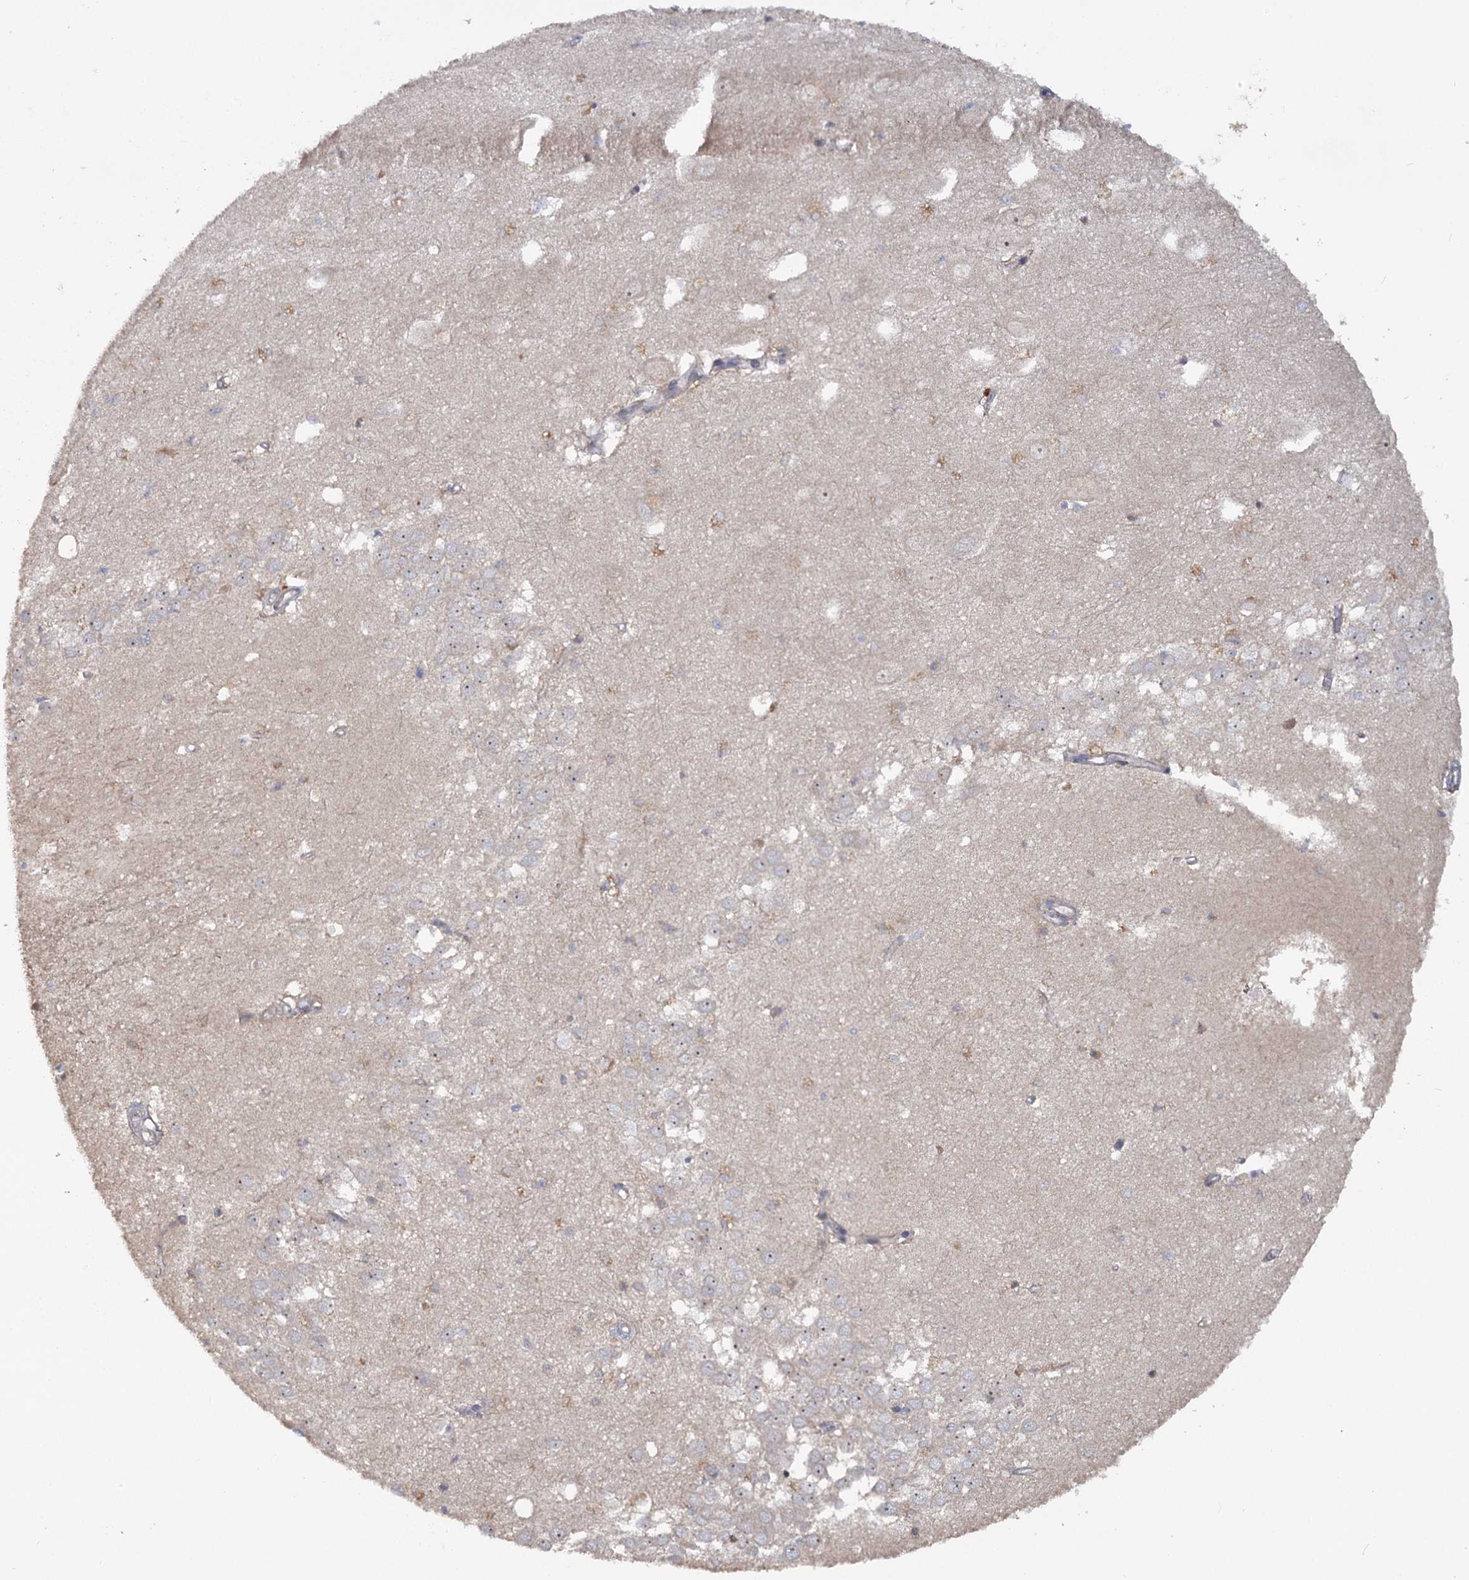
{"staining": {"intensity": "negative", "quantity": "none", "location": "none"}, "tissue": "hippocampus", "cell_type": "Glial cells", "image_type": "normal", "snomed": [{"axis": "morphology", "description": "Normal tissue, NOS"}, {"axis": "topography", "description": "Hippocampus"}], "caption": "Image shows no protein staining in glial cells of benign hippocampus. (DAB (3,3'-diaminobenzidine) IHC with hematoxylin counter stain).", "gene": "ANGPTL5", "patient": {"sex": "female", "age": 64}}